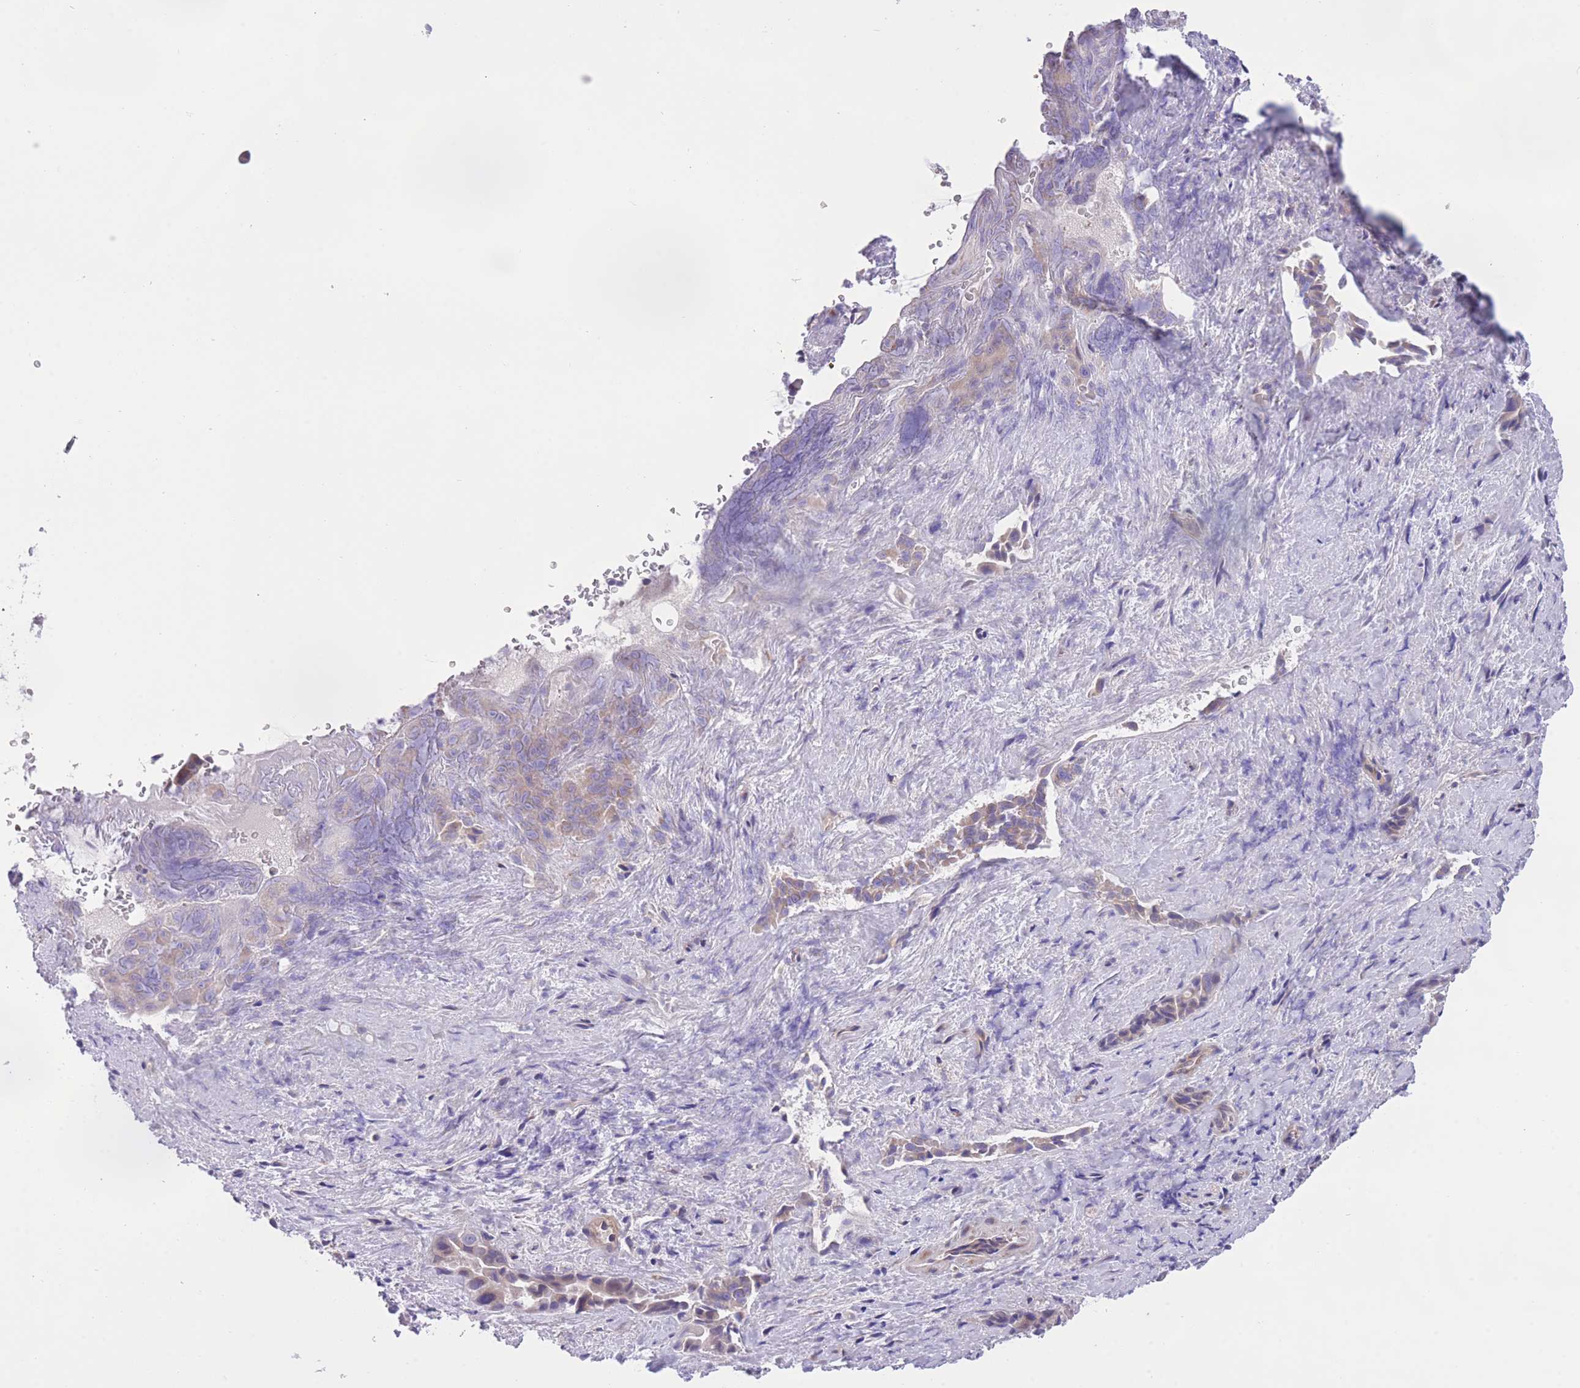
{"staining": {"intensity": "weak", "quantity": "25%-75%", "location": "cytoplasmic/membranous"}, "tissue": "liver cancer", "cell_type": "Tumor cells", "image_type": "cancer", "snomed": [{"axis": "morphology", "description": "Cholangiocarcinoma"}, {"axis": "topography", "description": "Liver"}], "caption": "Brown immunohistochemical staining in human cholangiocarcinoma (liver) reveals weak cytoplasmic/membranous positivity in about 25%-75% of tumor cells.", "gene": "WWOX", "patient": {"sex": "female", "age": 68}}